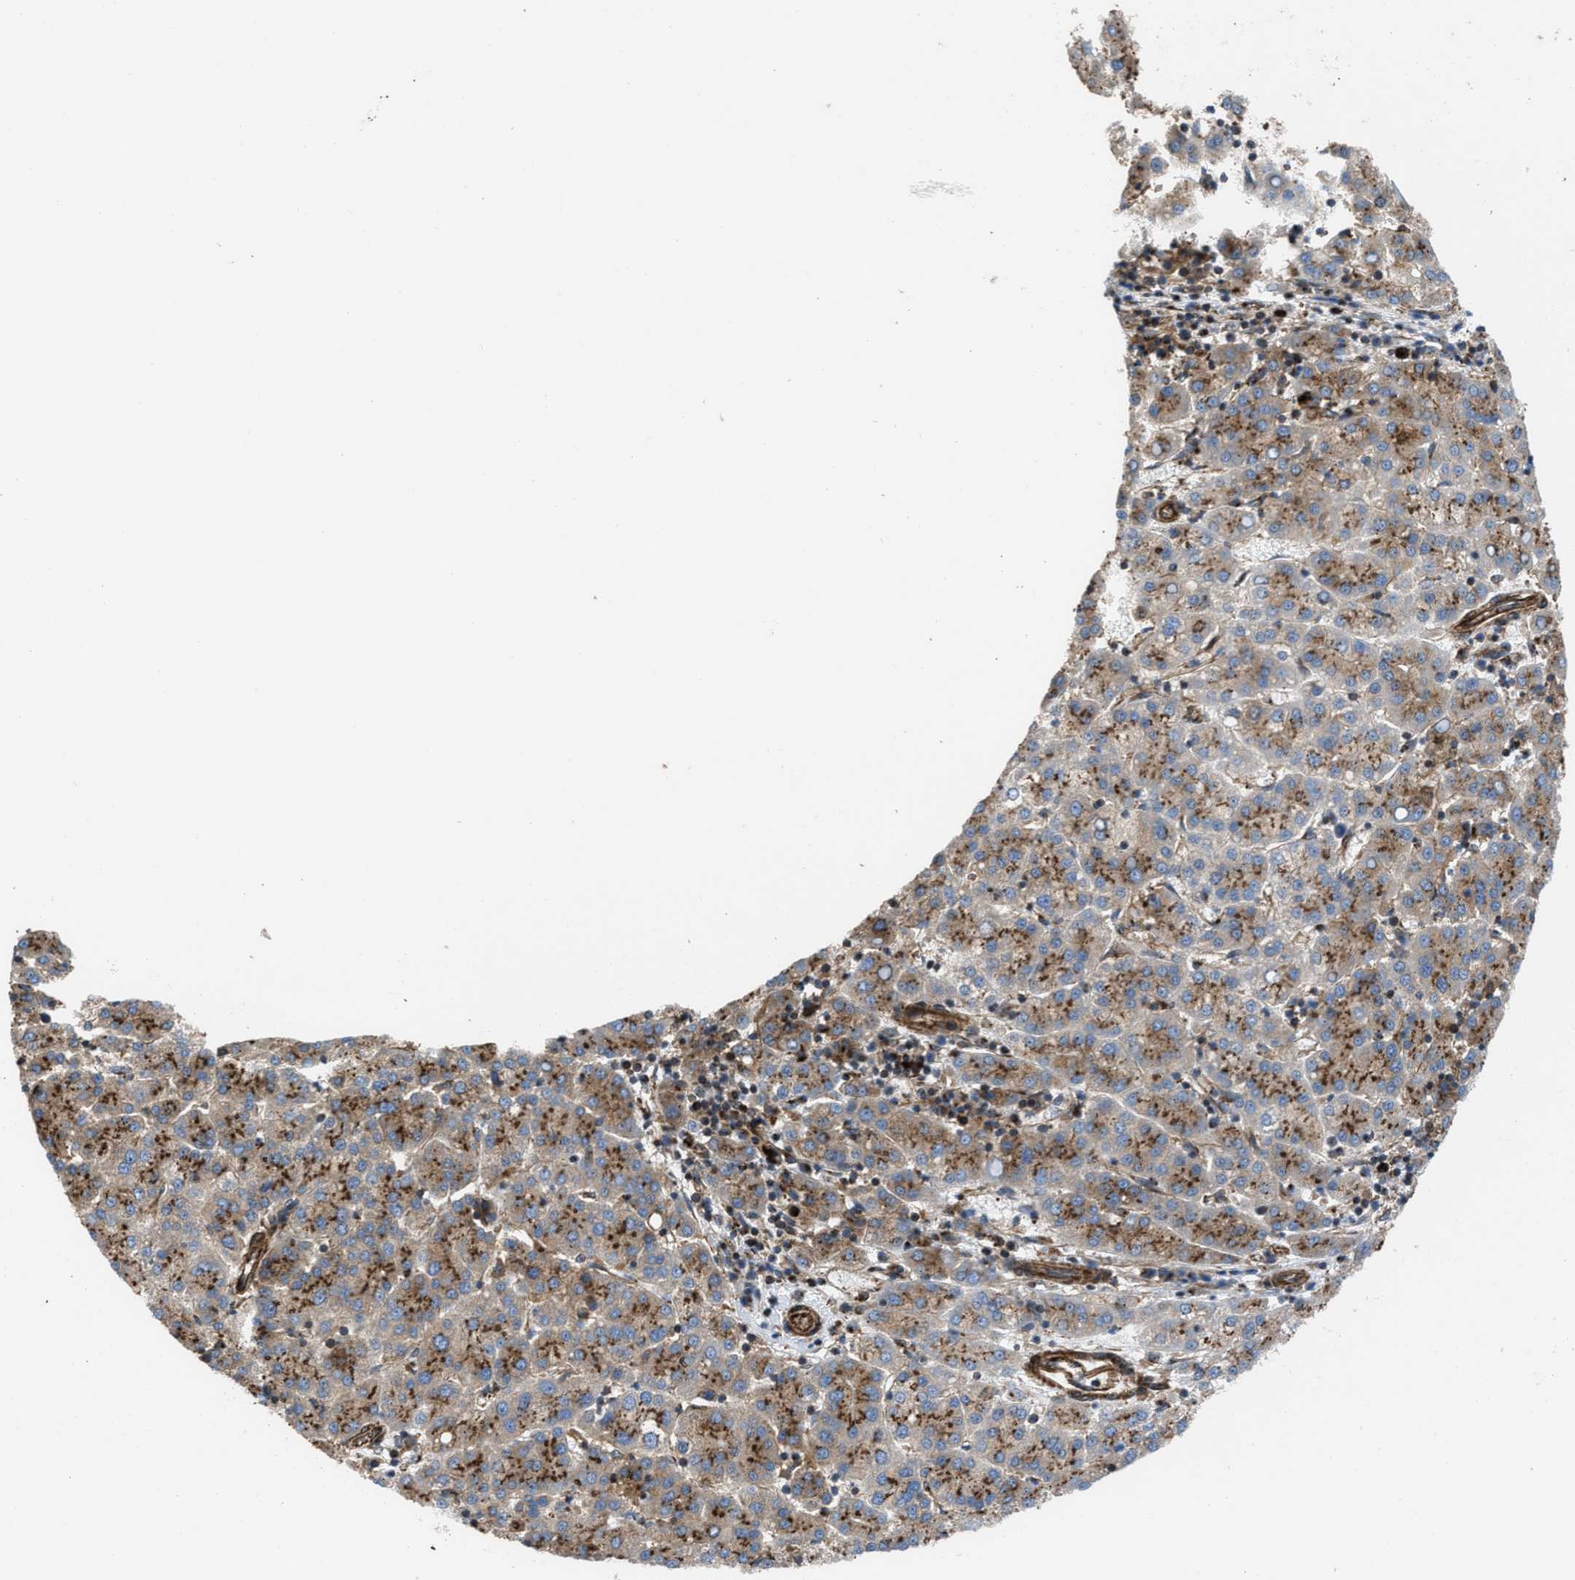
{"staining": {"intensity": "moderate", "quantity": ">75%", "location": "cytoplasmic/membranous"}, "tissue": "liver cancer", "cell_type": "Tumor cells", "image_type": "cancer", "snomed": [{"axis": "morphology", "description": "Carcinoma, Hepatocellular, NOS"}, {"axis": "topography", "description": "Liver"}], "caption": "High-magnification brightfield microscopy of liver hepatocellular carcinoma stained with DAB (3,3'-diaminobenzidine) (brown) and counterstained with hematoxylin (blue). tumor cells exhibit moderate cytoplasmic/membranous expression is seen in approximately>75% of cells.", "gene": "PTPRE", "patient": {"sex": "female", "age": 58}}